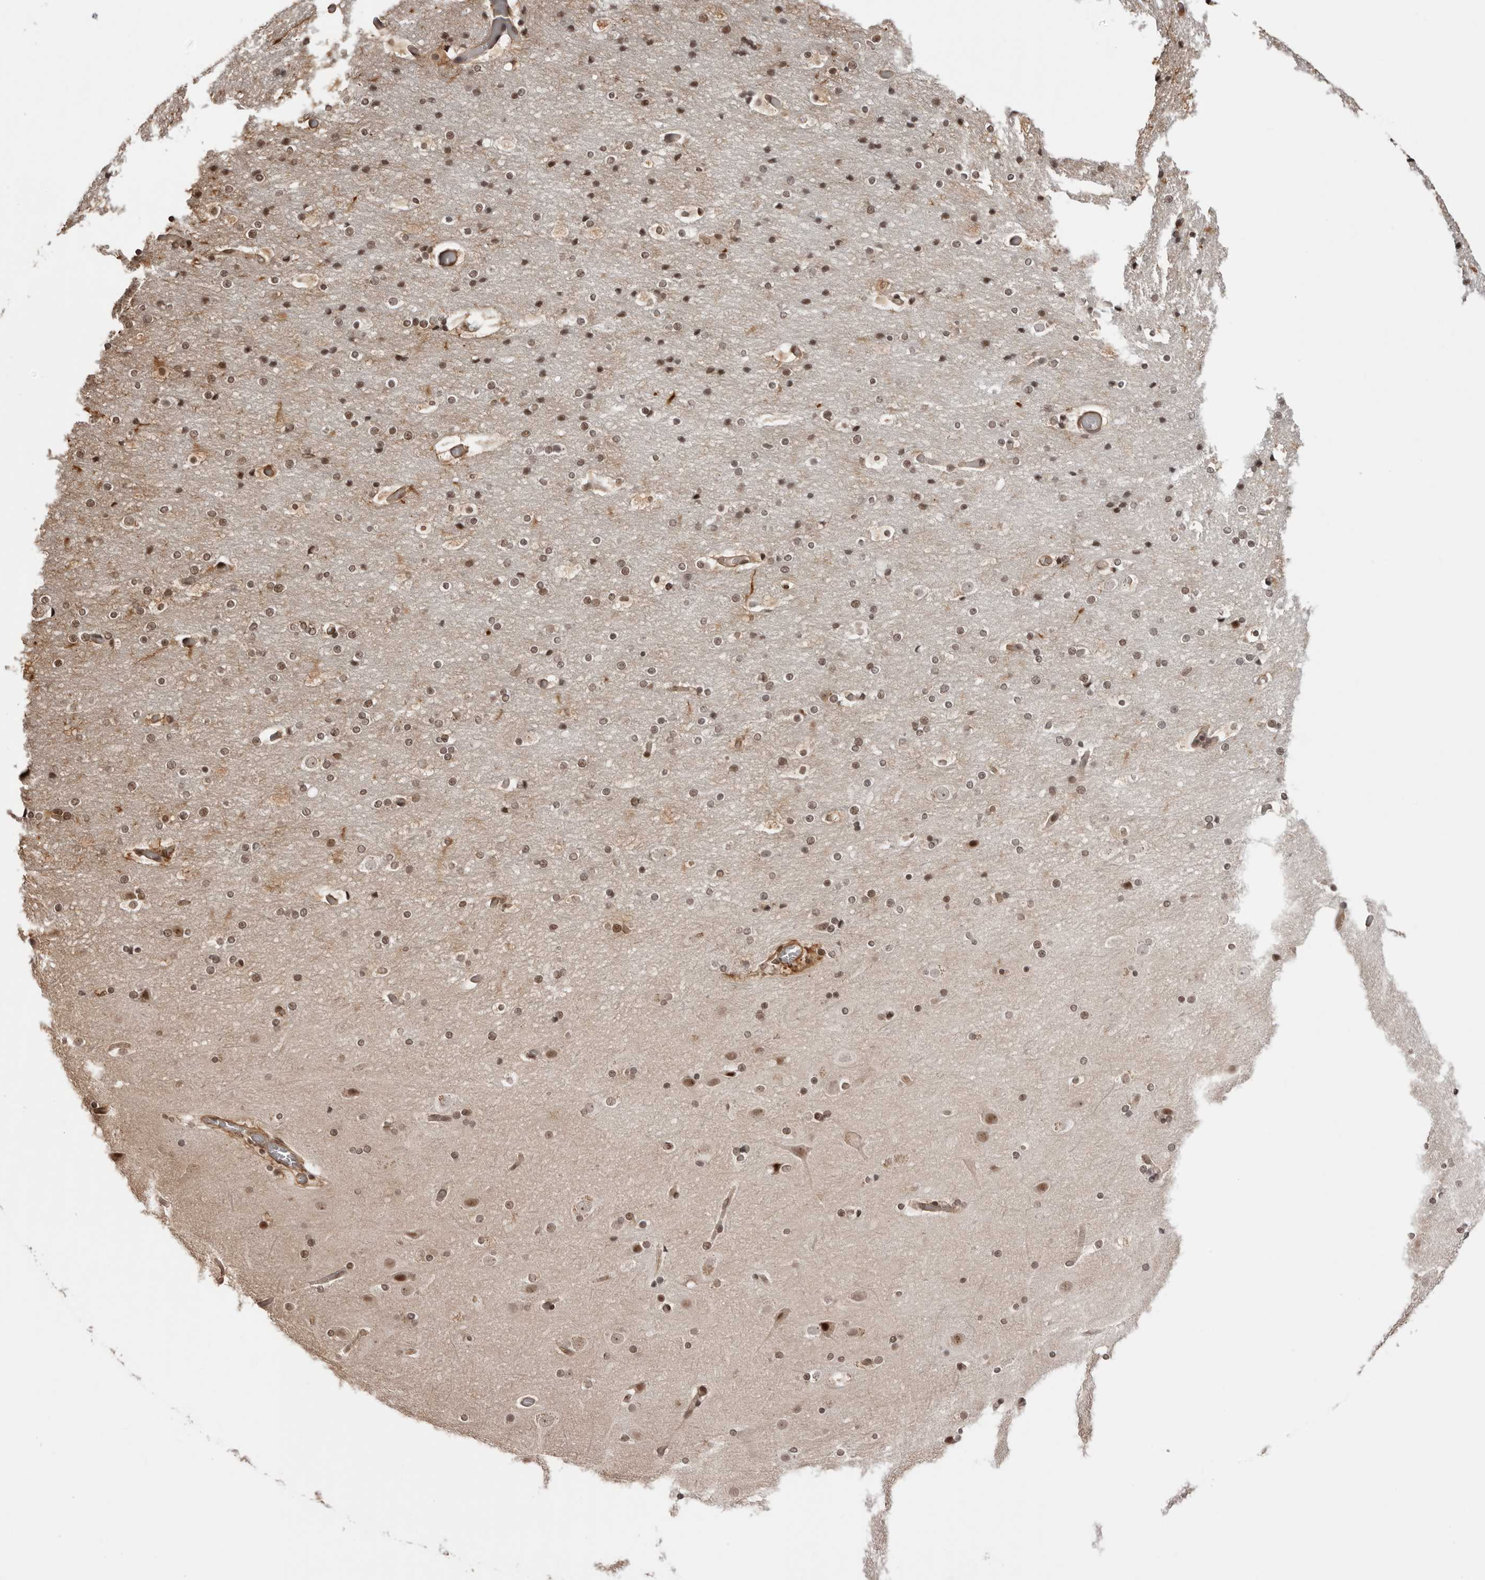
{"staining": {"intensity": "weak", "quantity": ">75%", "location": "cytoplasmic/membranous"}, "tissue": "cerebral cortex", "cell_type": "Endothelial cells", "image_type": "normal", "snomed": [{"axis": "morphology", "description": "Normal tissue, NOS"}, {"axis": "topography", "description": "Cerebral cortex"}], "caption": "Immunohistochemical staining of benign cerebral cortex exhibits weak cytoplasmic/membranous protein positivity in about >75% of endothelial cells.", "gene": "SDE2", "patient": {"sex": "male", "age": 57}}